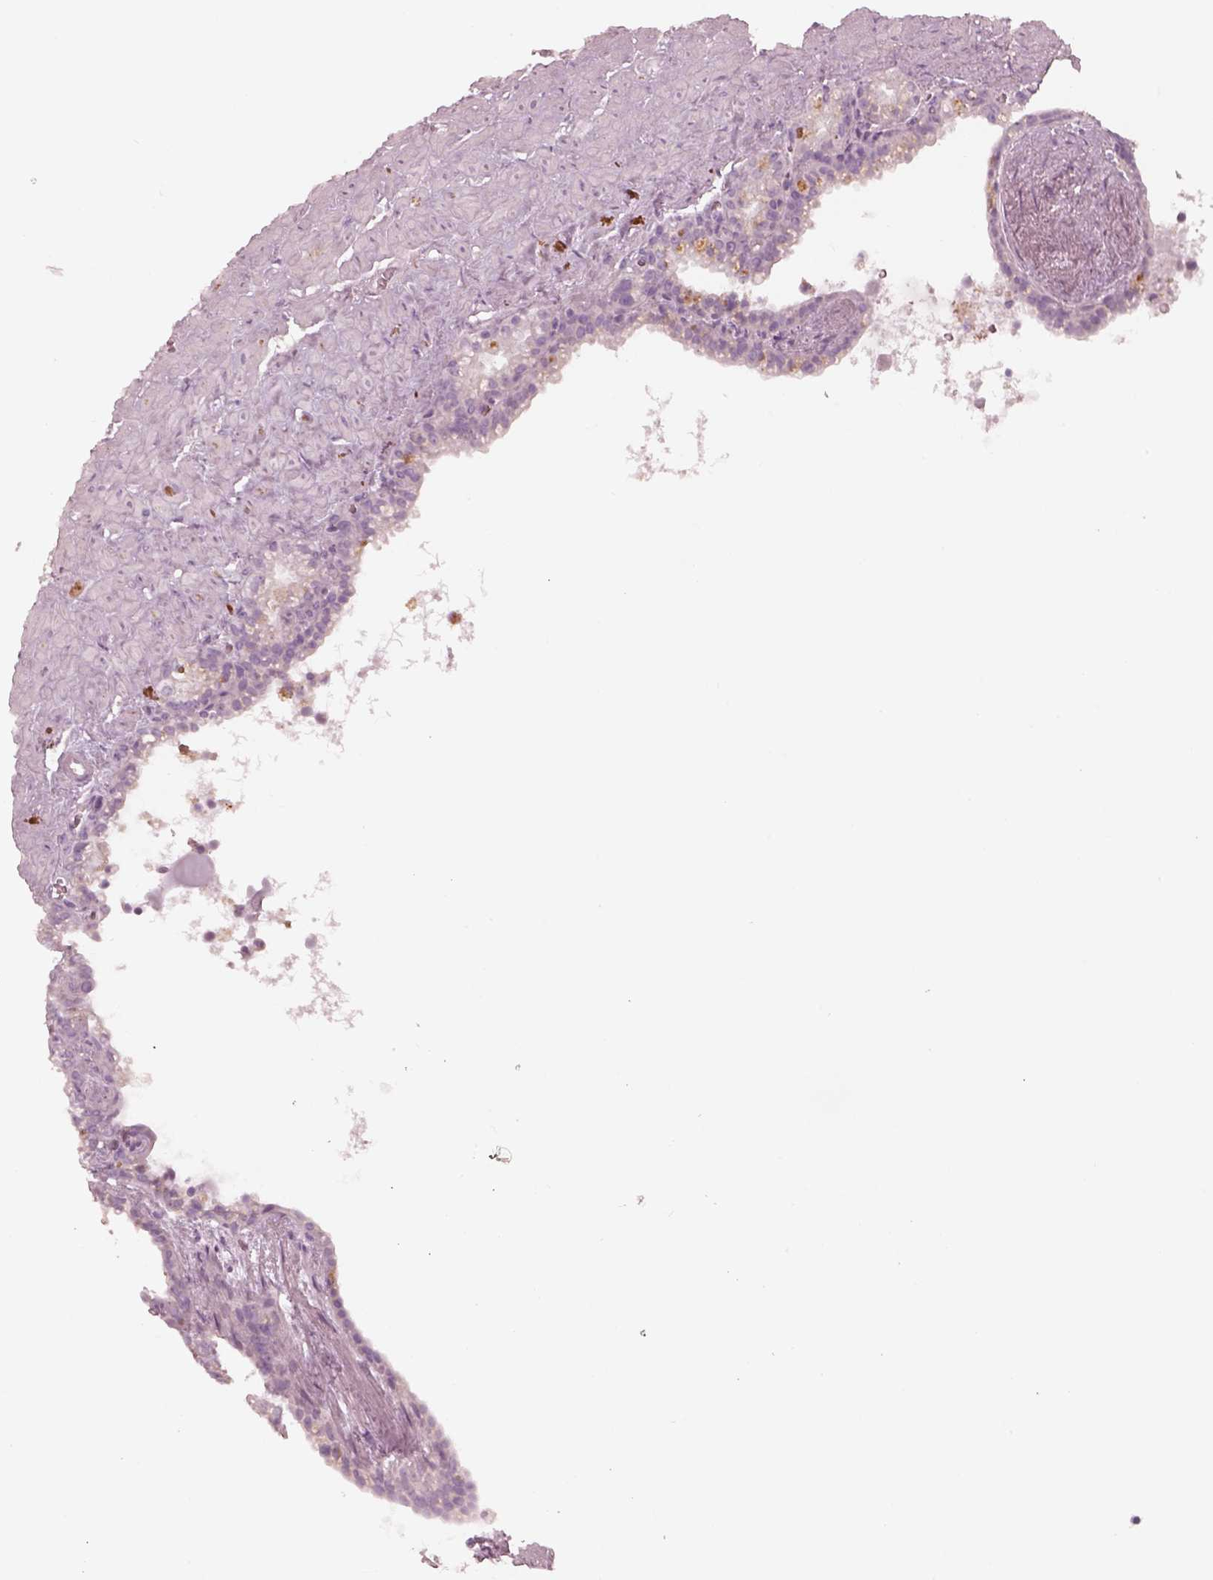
{"staining": {"intensity": "negative", "quantity": "none", "location": "none"}, "tissue": "seminal vesicle", "cell_type": "Glandular cells", "image_type": "normal", "snomed": [{"axis": "morphology", "description": "Normal tissue, NOS"}, {"axis": "topography", "description": "Seminal veicle"}], "caption": "There is no significant positivity in glandular cells of seminal vesicle. (DAB immunohistochemistry (IHC) visualized using brightfield microscopy, high magnification).", "gene": "ZP4", "patient": {"sex": "male", "age": 76}}